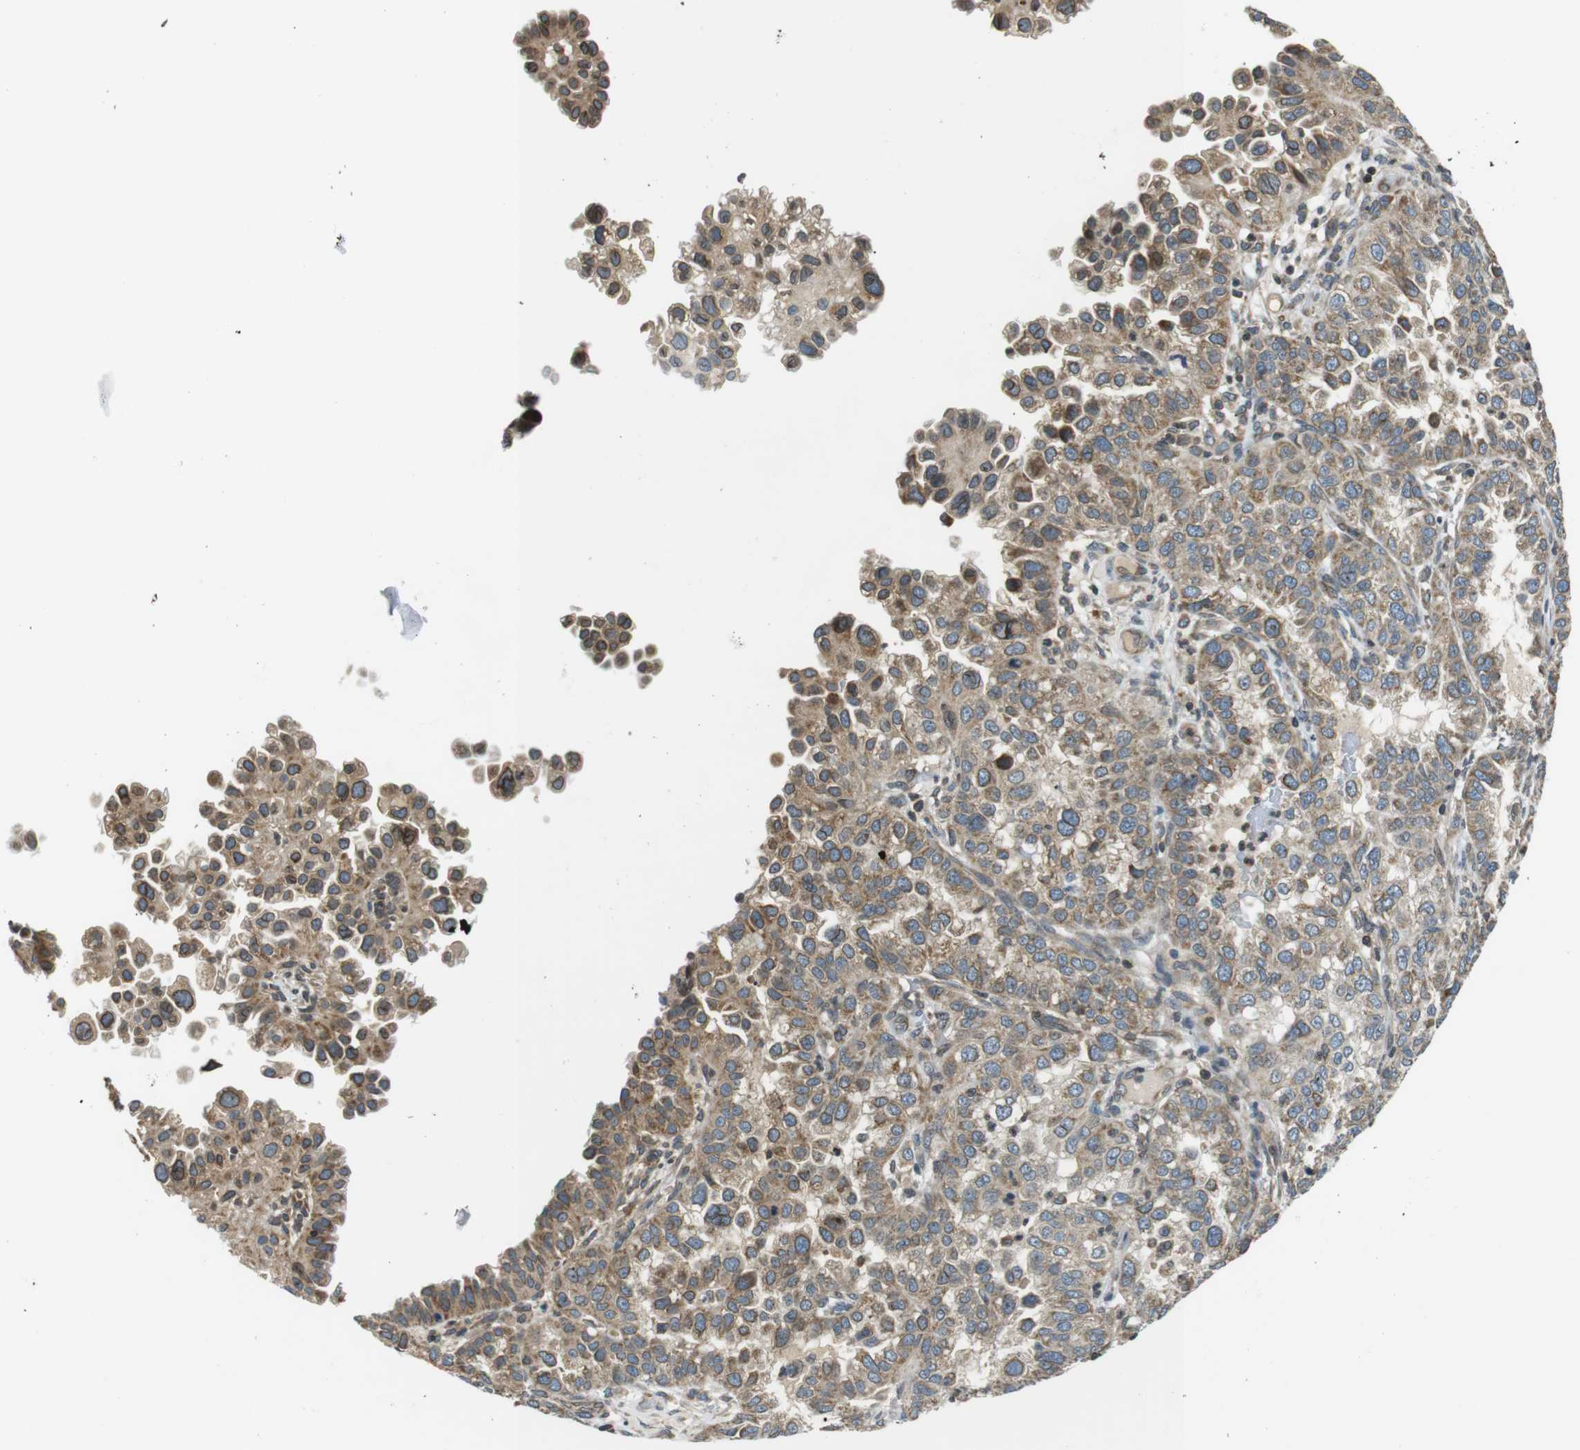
{"staining": {"intensity": "weak", "quantity": ">75%", "location": "cytoplasmic/membranous,nuclear"}, "tissue": "endometrial cancer", "cell_type": "Tumor cells", "image_type": "cancer", "snomed": [{"axis": "morphology", "description": "Adenocarcinoma, NOS"}, {"axis": "topography", "description": "Endometrium"}], "caption": "Endometrial adenocarcinoma stained for a protein reveals weak cytoplasmic/membranous and nuclear positivity in tumor cells.", "gene": "TMX4", "patient": {"sex": "female", "age": 85}}